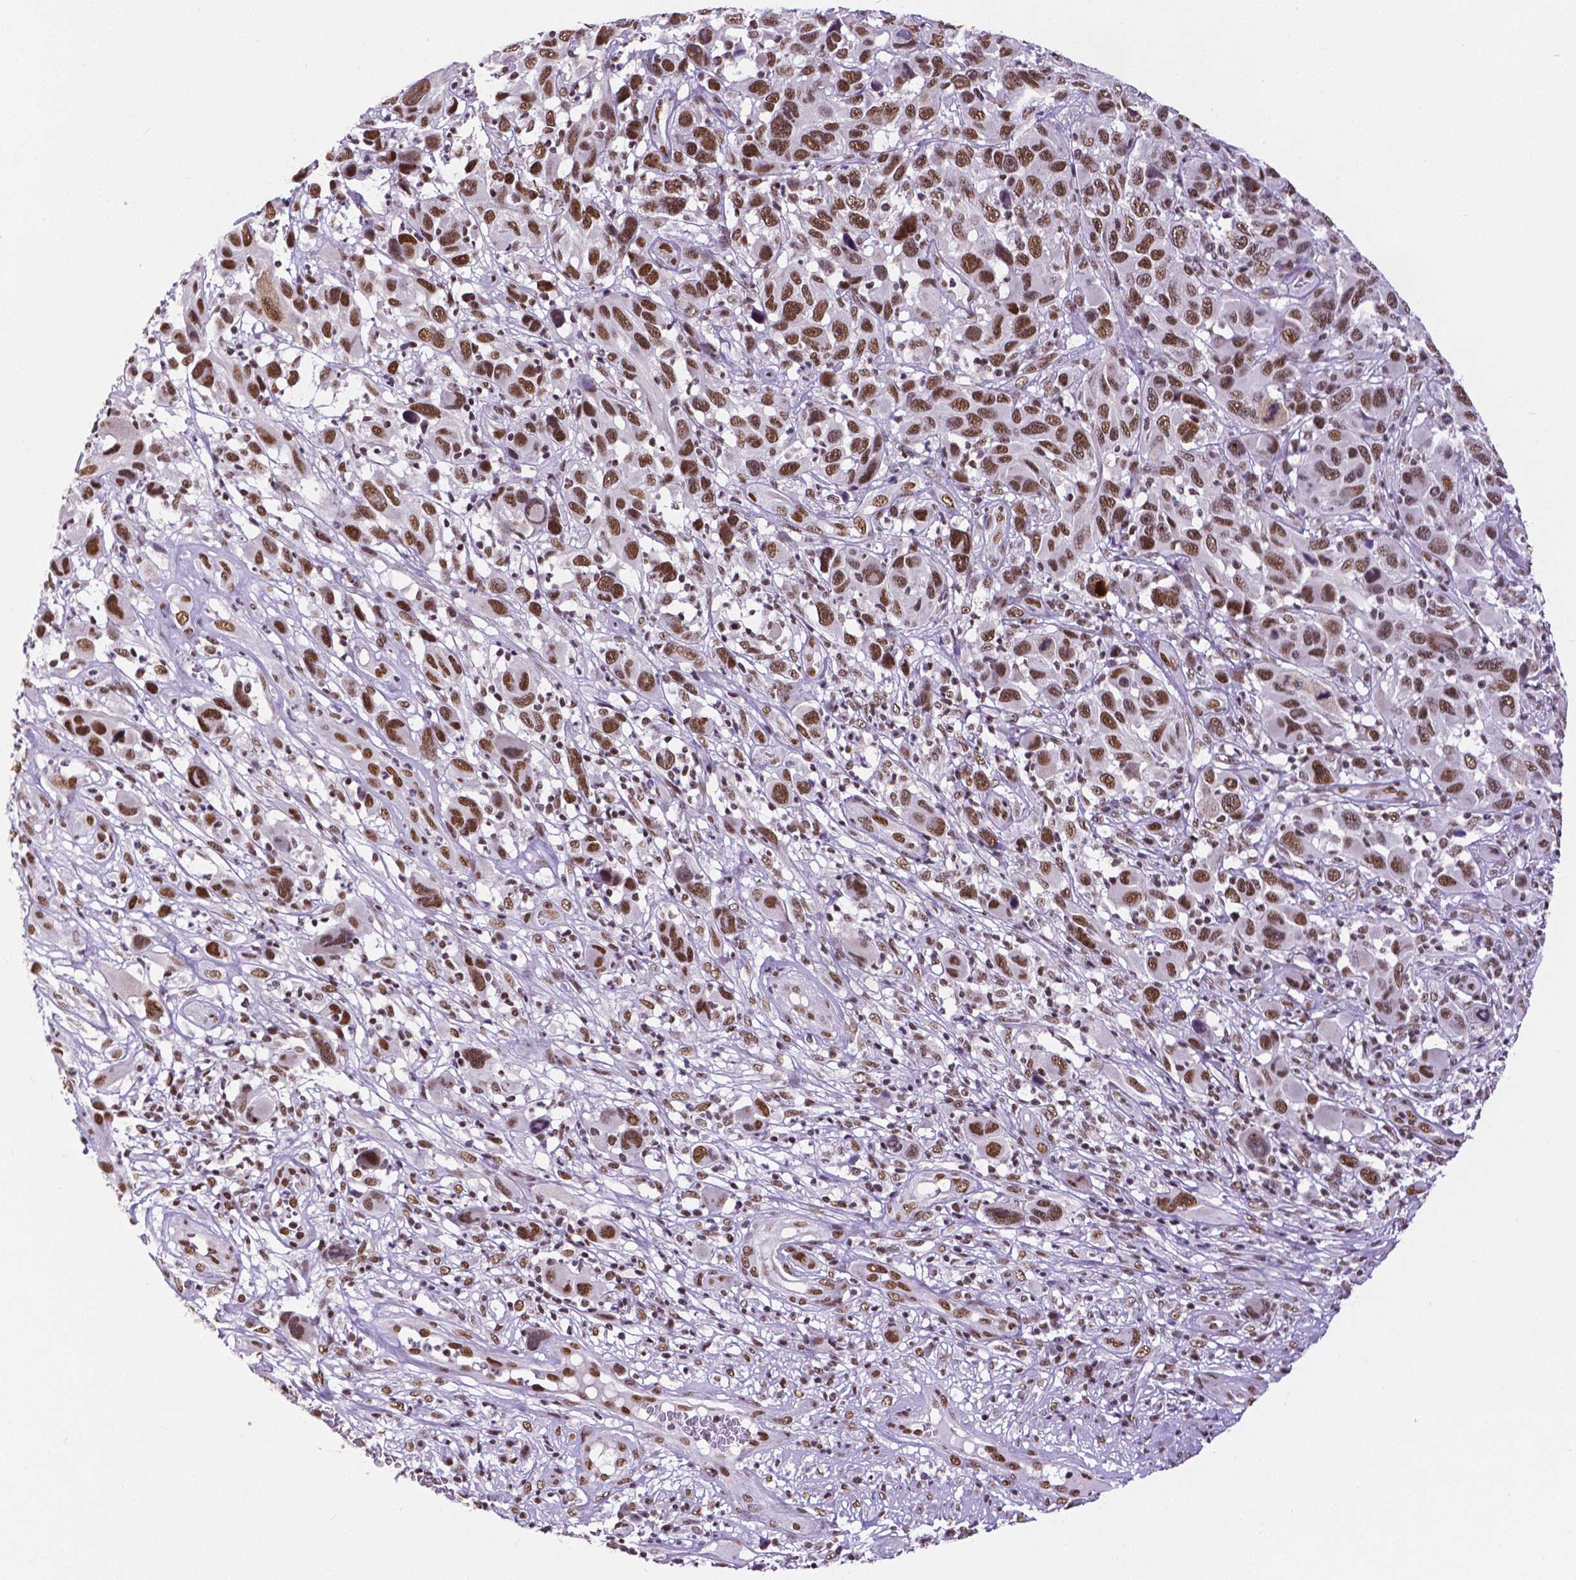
{"staining": {"intensity": "strong", "quantity": ">75%", "location": "nuclear"}, "tissue": "melanoma", "cell_type": "Tumor cells", "image_type": "cancer", "snomed": [{"axis": "morphology", "description": "Malignant melanoma, NOS"}, {"axis": "topography", "description": "Skin"}], "caption": "This micrograph displays immunohistochemistry staining of melanoma, with high strong nuclear staining in approximately >75% of tumor cells.", "gene": "ATRX", "patient": {"sex": "male", "age": 53}}